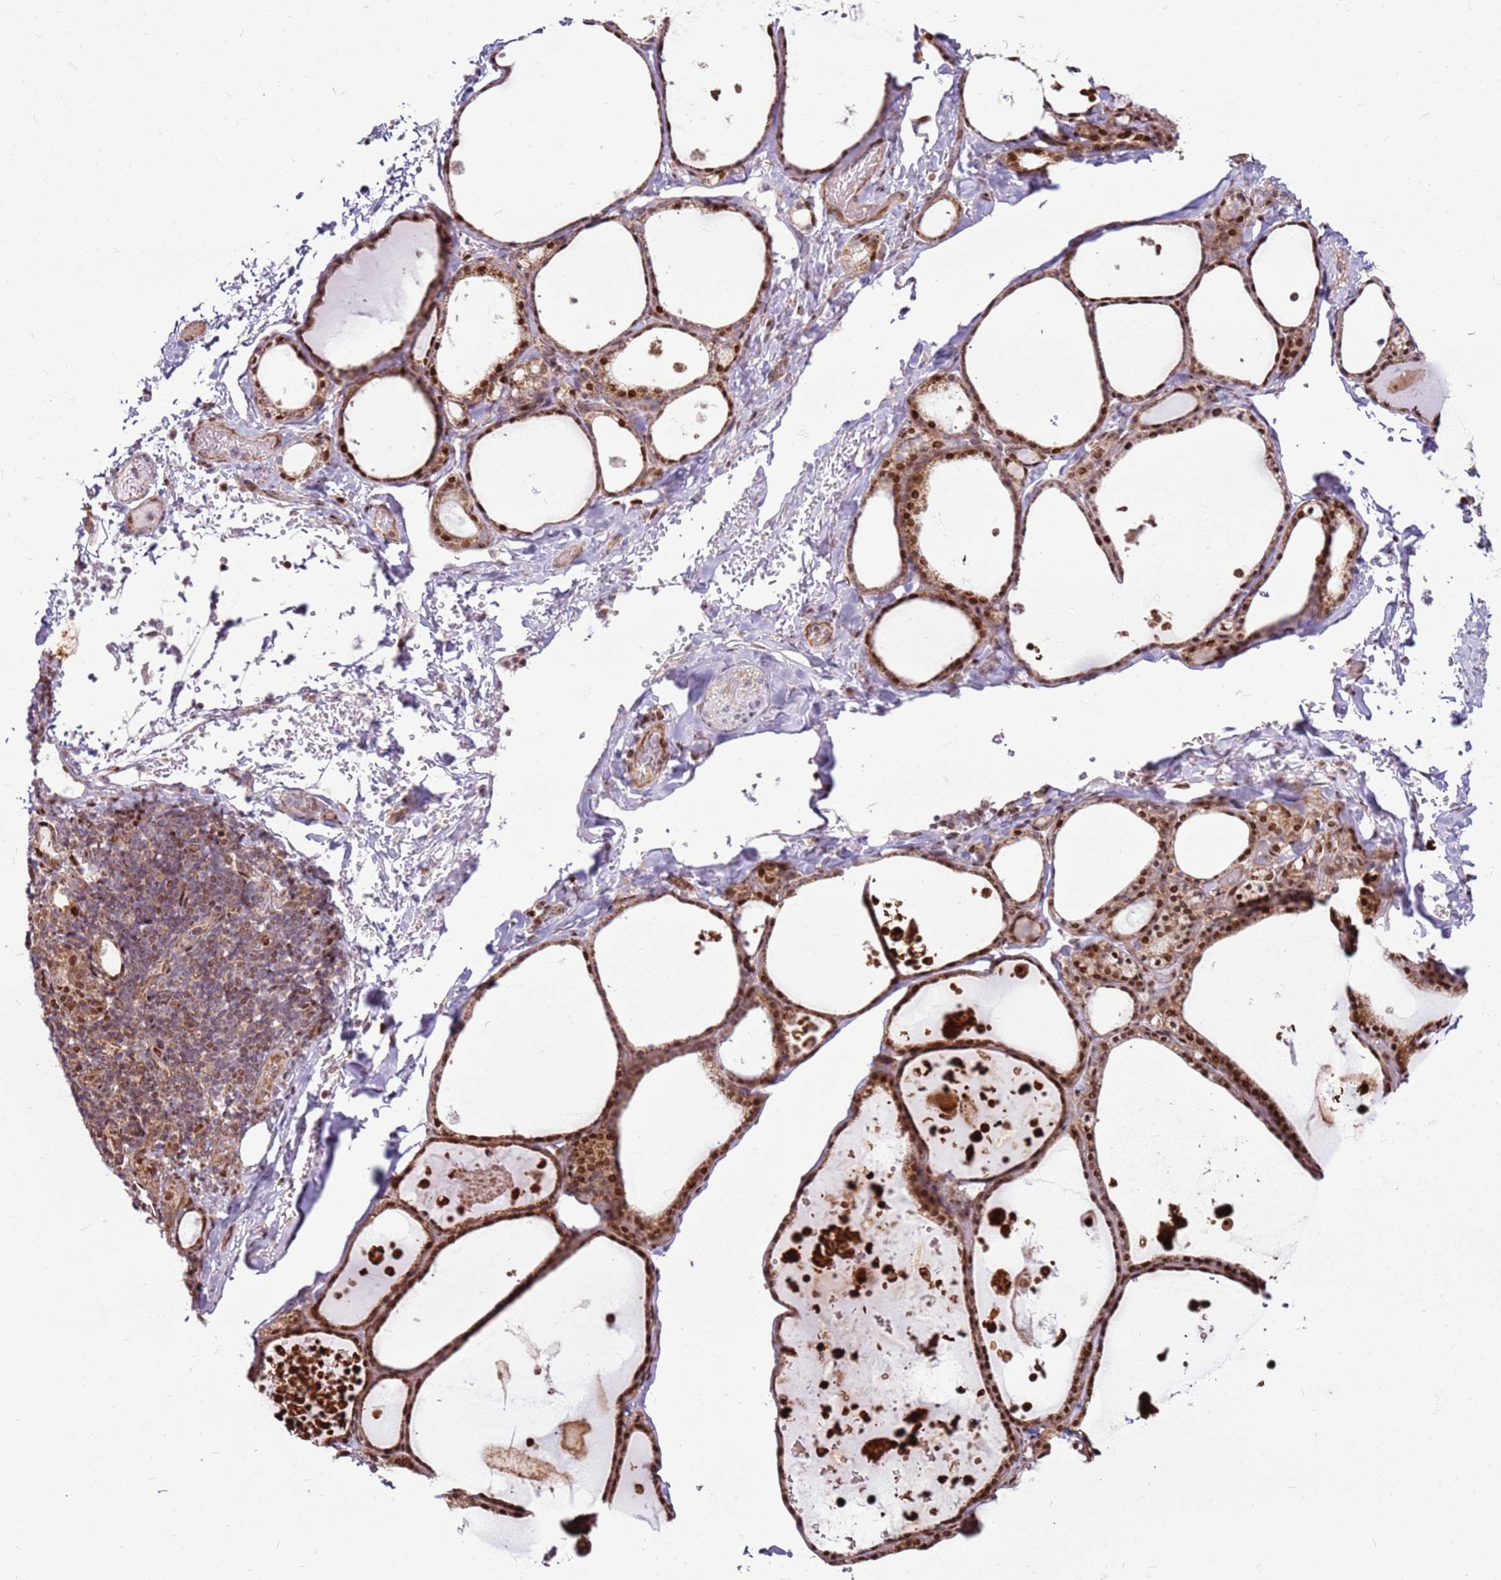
{"staining": {"intensity": "moderate", "quantity": ">75%", "location": "cytoplasmic/membranous,nuclear"}, "tissue": "thyroid gland", "cell_type": "Glandular cells", "image_type": "normal", "snomed": [{"axis": "morphology", "description": "Normal tissue, NOS"}, {"axis": "topography", "description": "Thyroid gland"}], "caption": "Immunohistochemical staining of normal thyroid gland reveals >75% levels of moderate cytoplasmic/membranous,nuclear protein positivity in about >75% of glandular cells. (DAB (3,3'-diaminobenzidine) IHC with brightfield microscopy, high magnification).", "gene": "PCTP", "patient": {"sex": "male", "age": 56}}